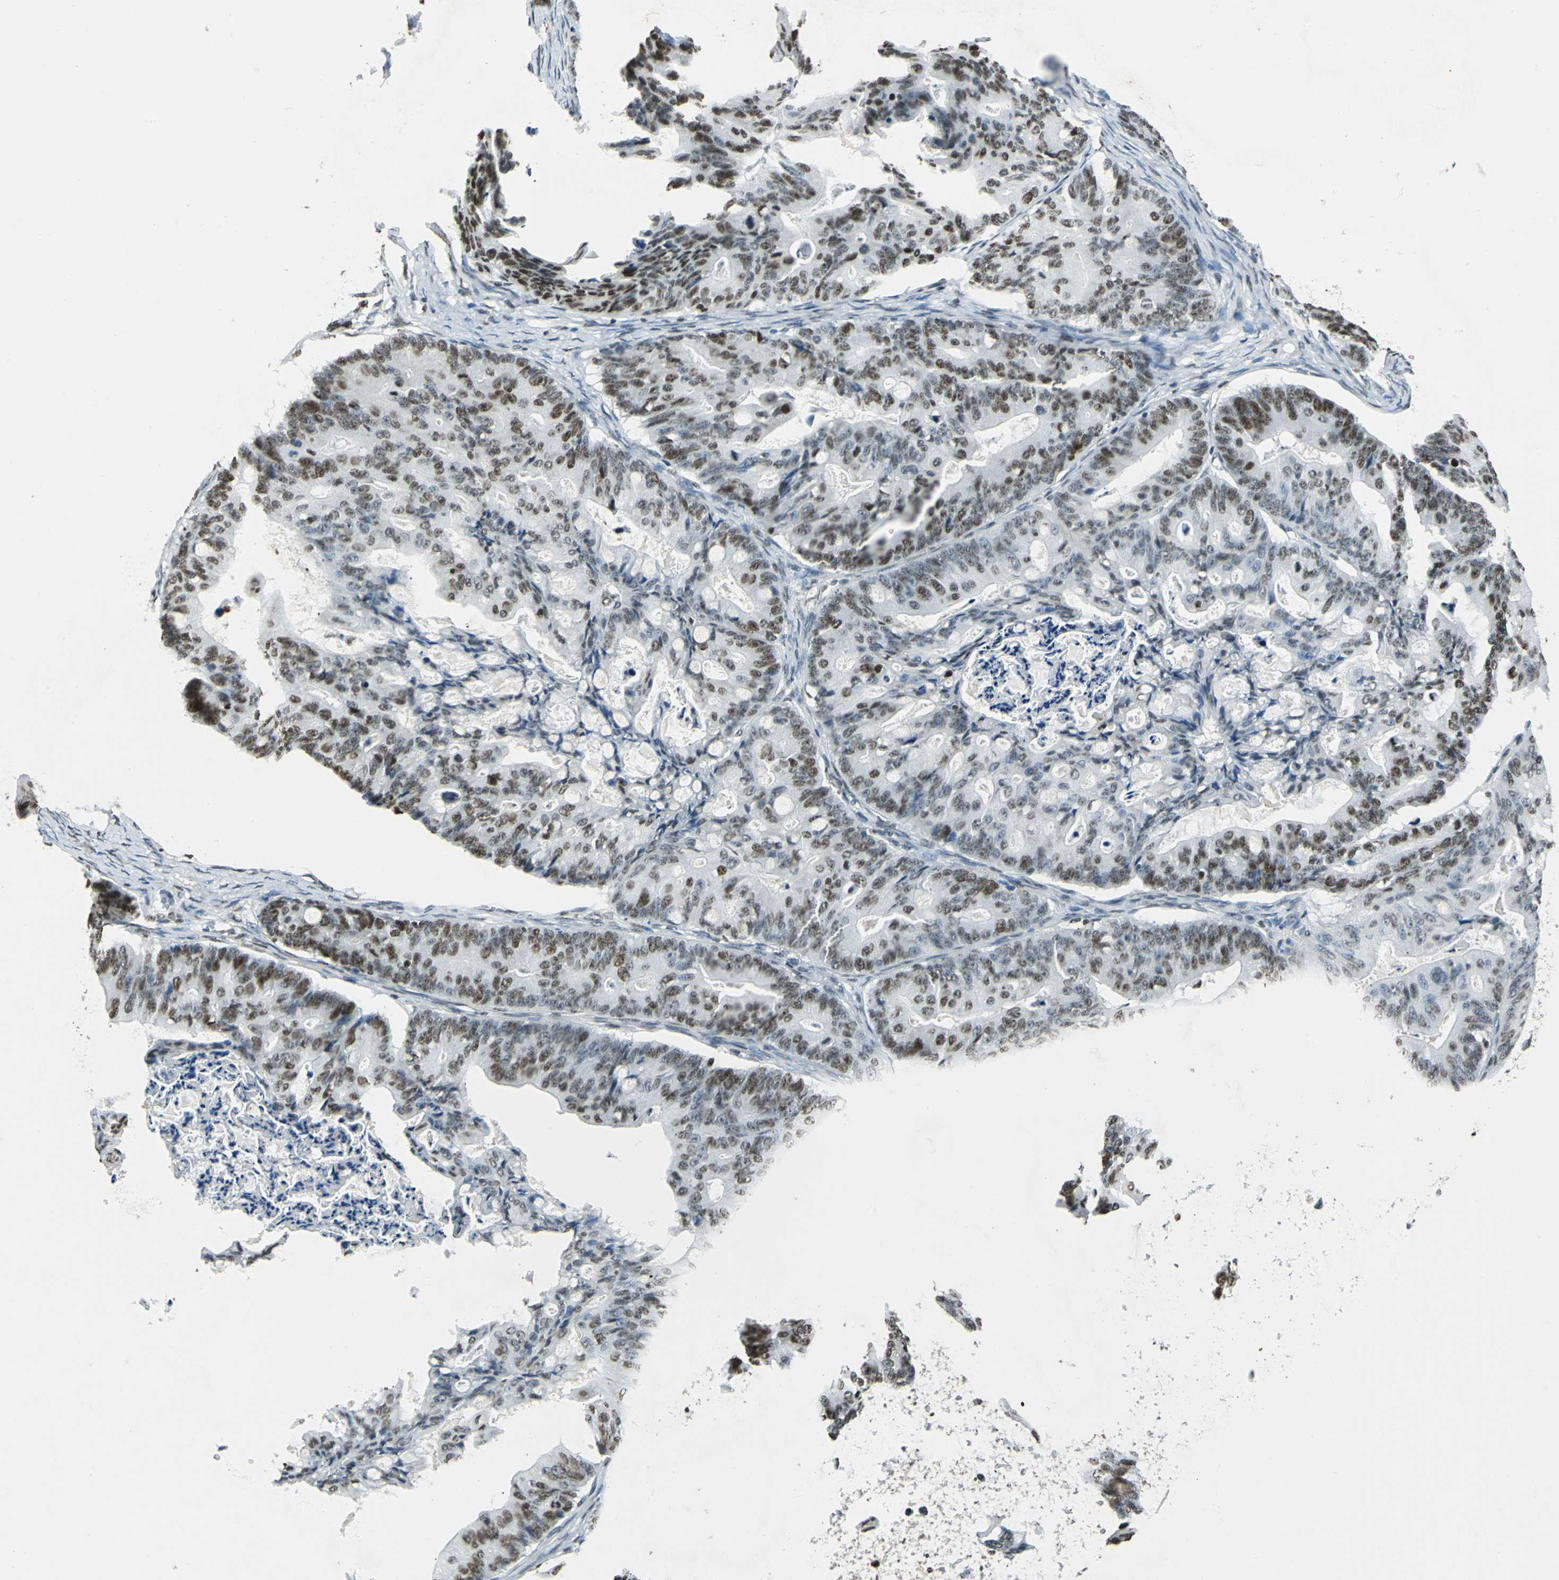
{"staining": {"intensity": "moderate", "quantity": ">75%", "location": "nuclear"}, "tissue": "ovarian cancer", "cell_type": "Tumor cells", "image_type": "cancer", "snomed": [{"axis": "morphology", "description": "Cystadenocarcinoma, mucinous, NOS"}, {"axis": "topography", "description": "Ovary"}], "caption": "IHC (DAB (3,3'-diaminobenzidine)) staining of mucinous cystadenocarcinoma (ovarian) reveals moderate nuclear protein expression in approximately >75% of tumor cells. Nuclei are stained in blue.", "gene": "MCM4", "patient": {"sex": "female", "age": 36}}